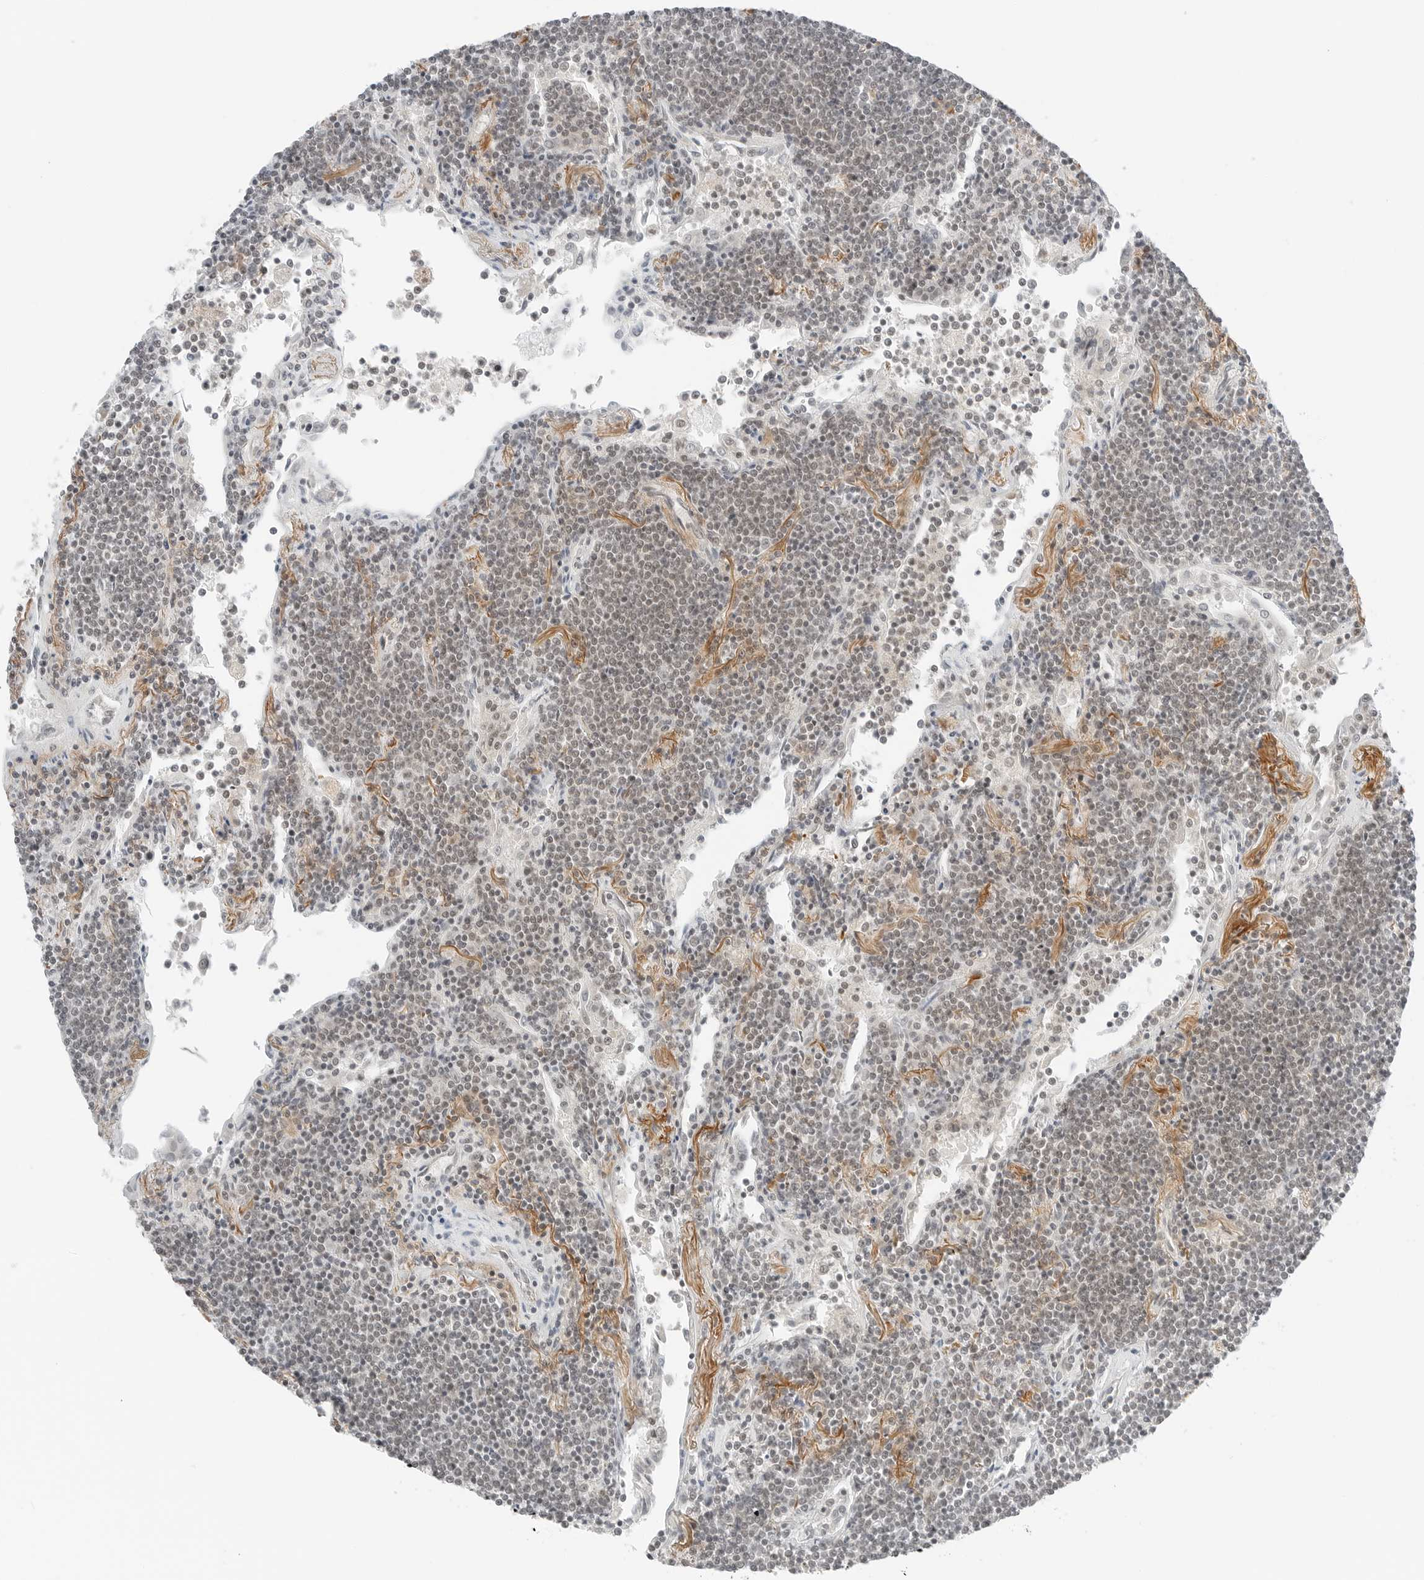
{"staining": {"intensity": "weak", "quantity": "<25%", "location": "nuclear"}, "tissue": "lymphoma", "cell_type": "Tumor cells", "image_type": "cancer", "snomed": [{"axis": "morphology", "description": "Malignant lymphoma, non-Hodgkin's type, Low grade"}, {"axis": "topography", "description": "Lung"}], "caption": "DAB immunohistochemical staining of malignant lymphoma, non-Hodgkin's type (low-grade) displays no significant staining in tumor cells.", "gene": "CRTC2", "patient": {"sex": "female", "age": 71}}